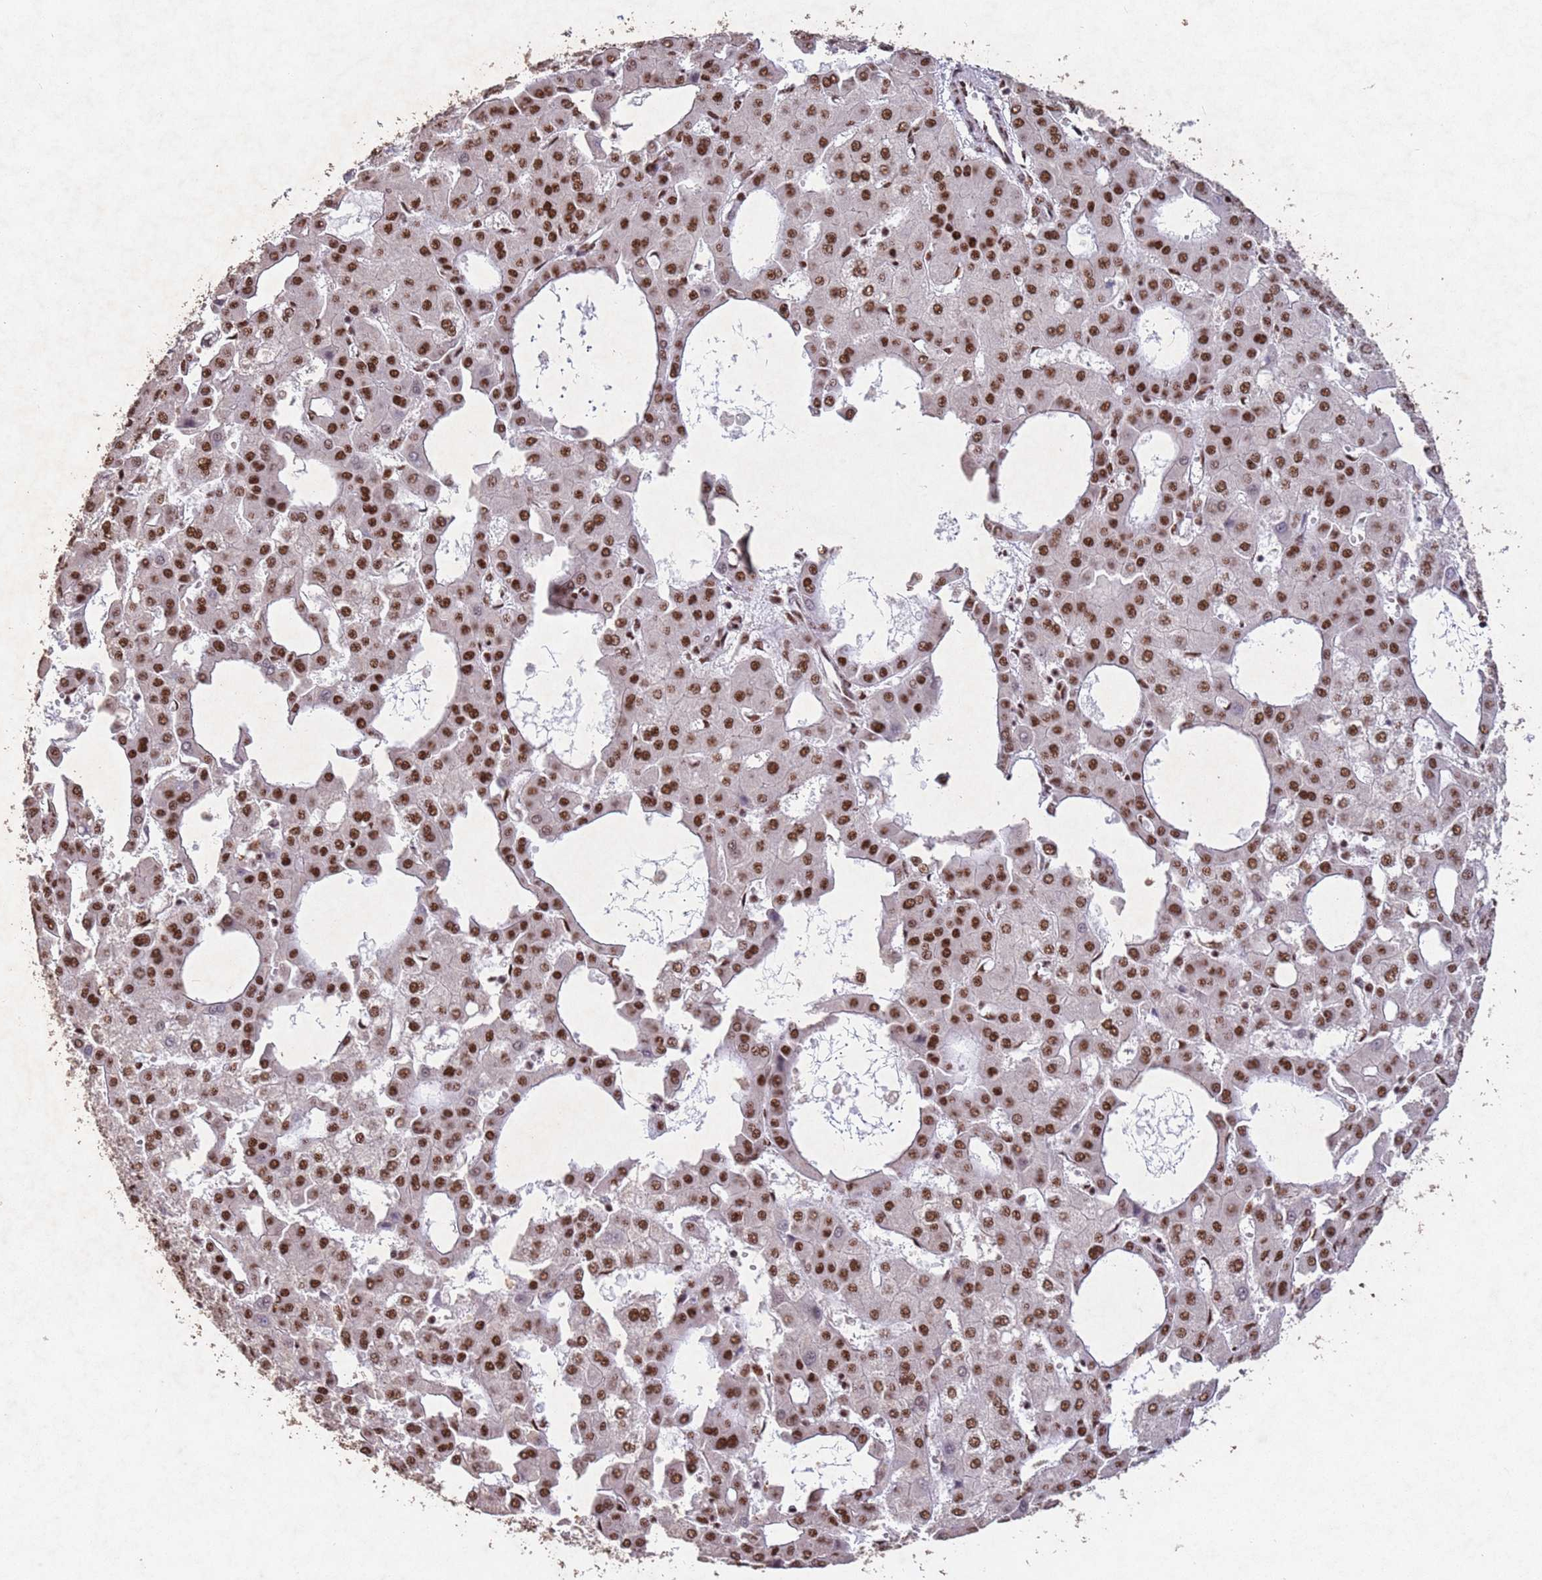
{"staining": {"intensity": "moderate", "quantity": ">75%", "location": "nuclear"}, "tissue": "liver cancer", "cell_type": "Tumor cells", "image_type": "cancer", "snomed": [{"axis": "morphology", "description": "Carcinoma, Hepatocellular, NOS"}, {"axis": "topography", "description": "Liver"}], "caption": "Liver cancer (hepatocellular carcinoma) was stained to show a protein in brown. There is medium levels of moderate nuclear expression in approximately >75% of tumor cells.", "gene": "ESF1", "patient": {"sex": "male", "age": 47}}